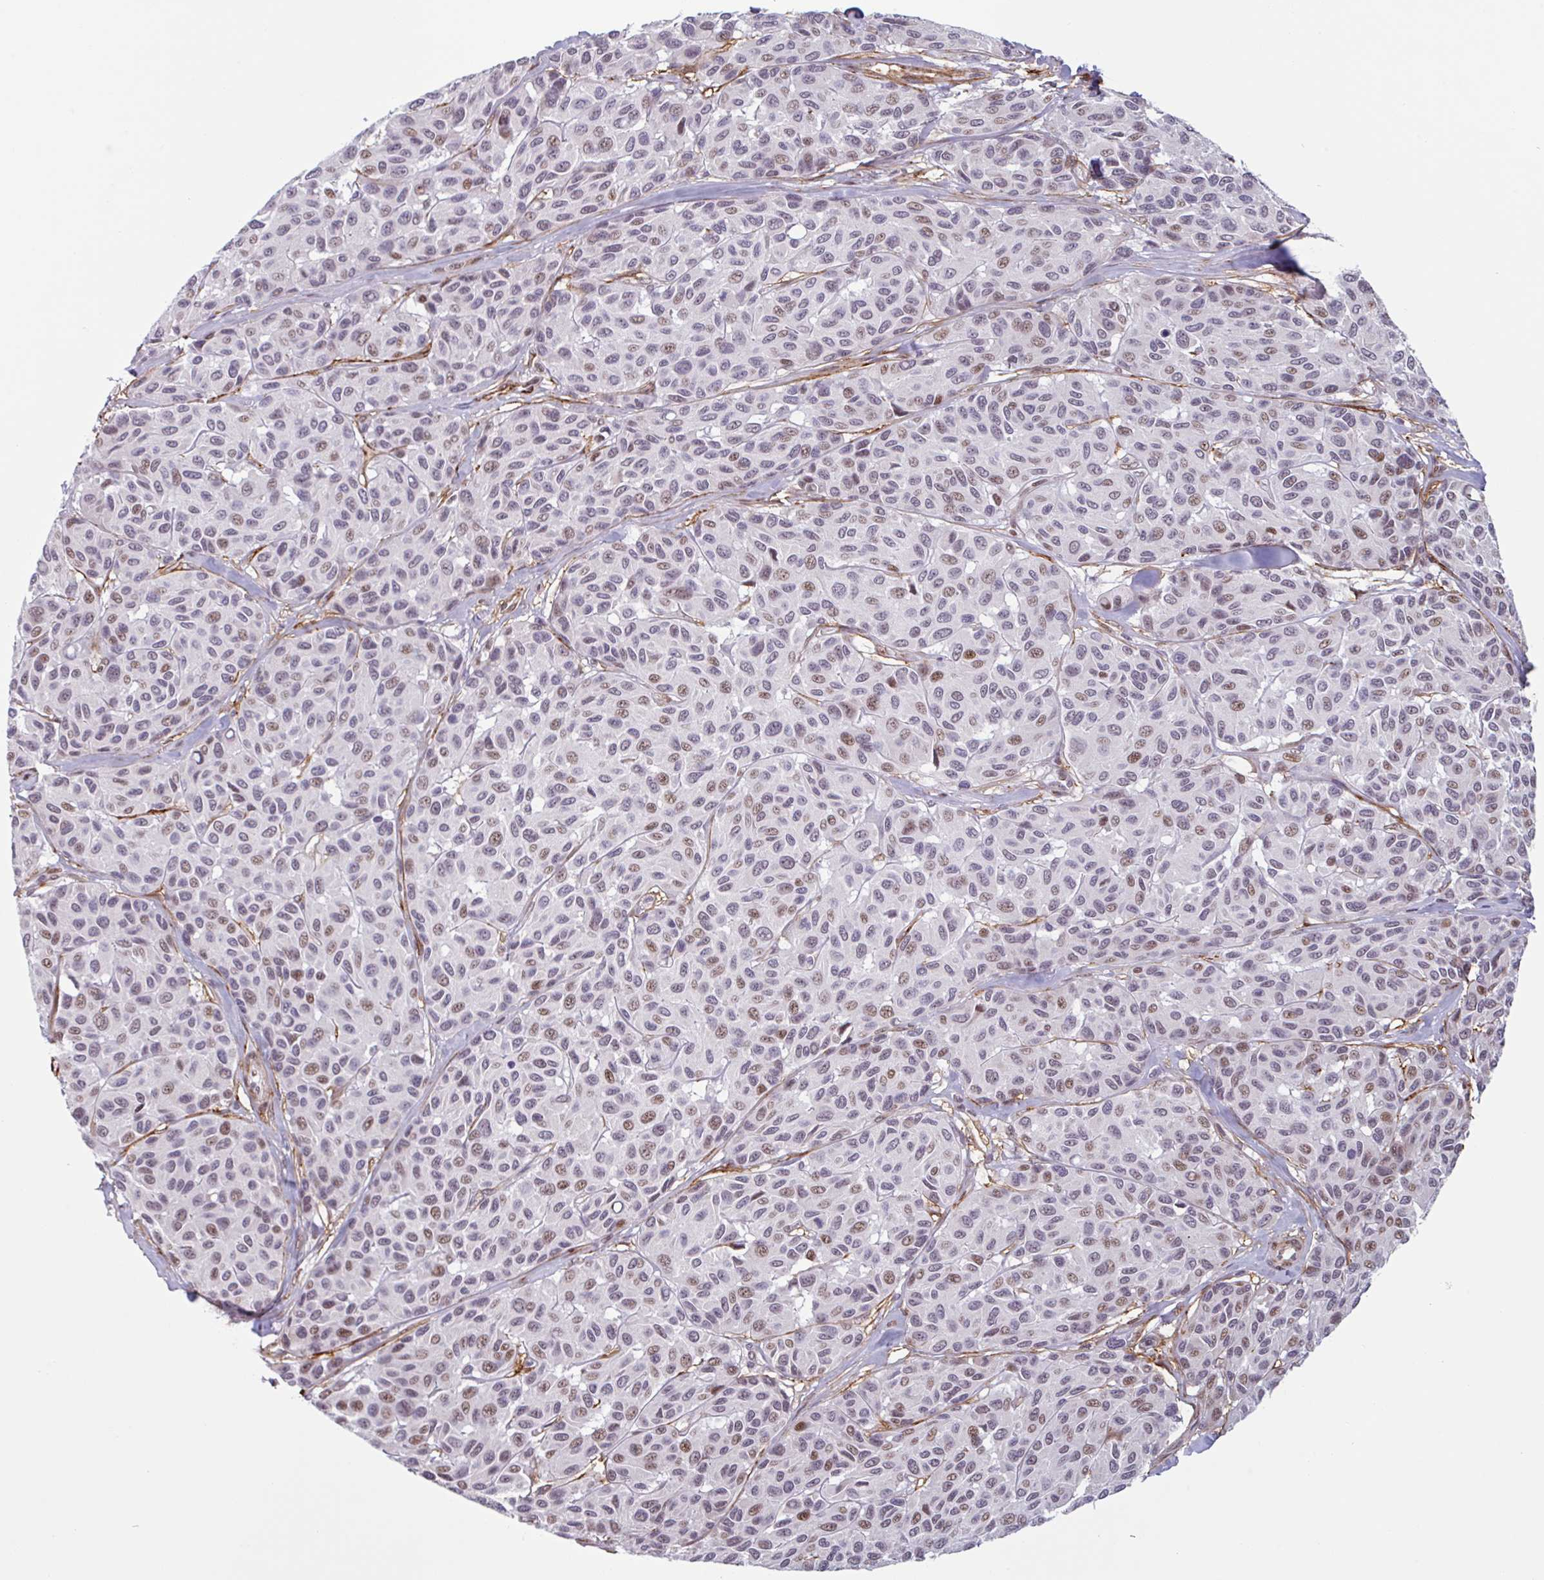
{"staining": {"intensity": "moderate", "quantity": "<25%", "location": "nuclear"}, "tissue": "melanoma", "cell_type": "Tumor cells", "image_type": "cancer", "snomed": [{"axis": "morphology", "description": "Malignant melanoma, NOS"}, {"axis": "topography", "description": "Skin"}], "caption": "Immunohistochemical staining of melanoma displays low levels of moderate nuclear protein positivity in about <25% of tumor cells. (DAB (3,3'-diaminobenzidine) IHC with brightfield microscopy, high magnification).", "gene": "TMEM119", "patient": {"sex": "female", "age": 66}}